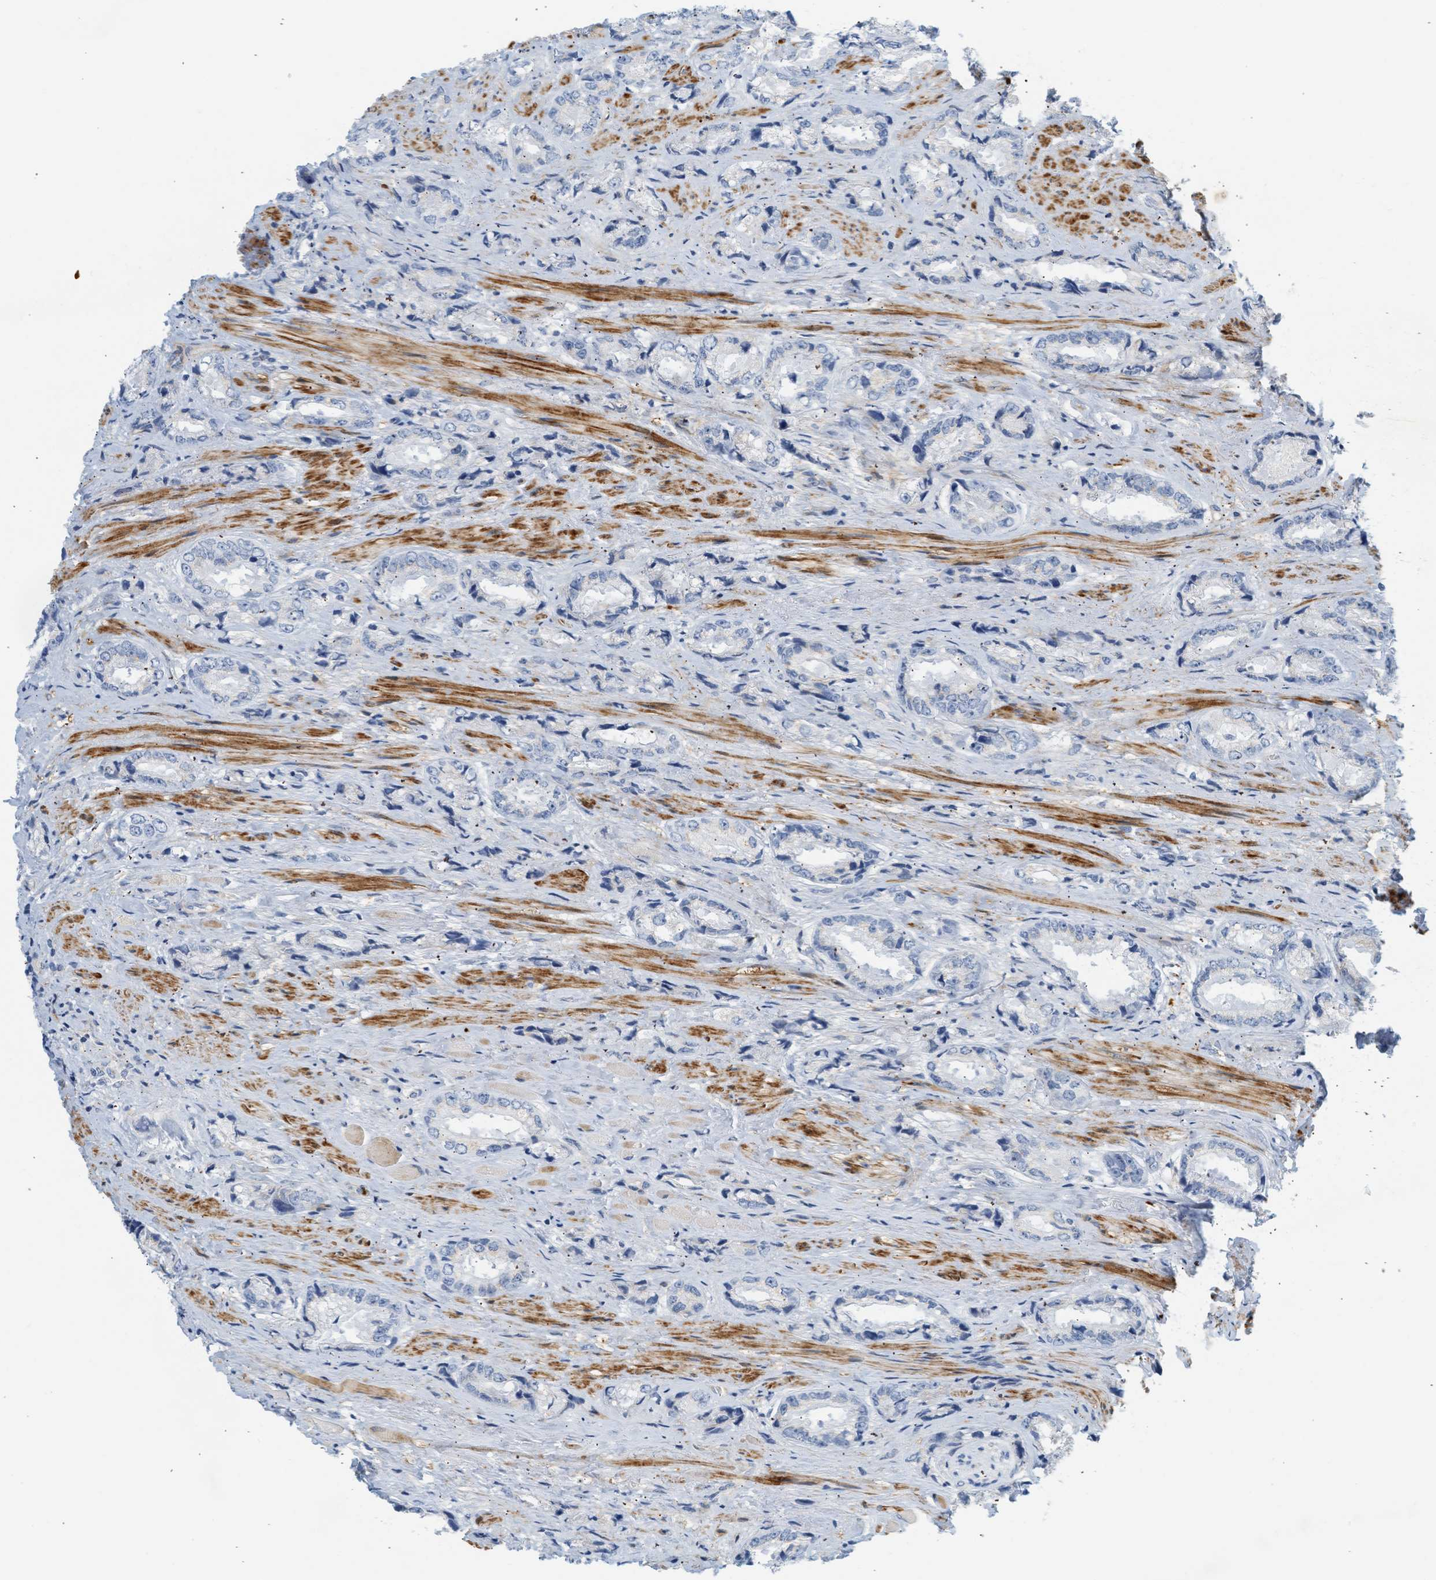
{"staining": {"intensity": "negative", "quantity": "none", "location": "none"}, "tissue": "prostate cancer", "cell_type": "Tumor cells", "image_type": "cancer", "snomed": [{"axis": "morphology", "description": "Adenocarcinoma, High grade"}, {"axis": "topography", "description": "Prostate"}], "caption": "There is no significant expression in tumor cells of prostate cancer. The staining was performed using DAB (3,3'-diaminobenzidine) to visualize the protein expression in brown, while the nuclei were stained in blue with hematoxylin (Magnification: 20x).", "gene": "SLC30A7", "patient": {"sex": "male", "age": 61}}